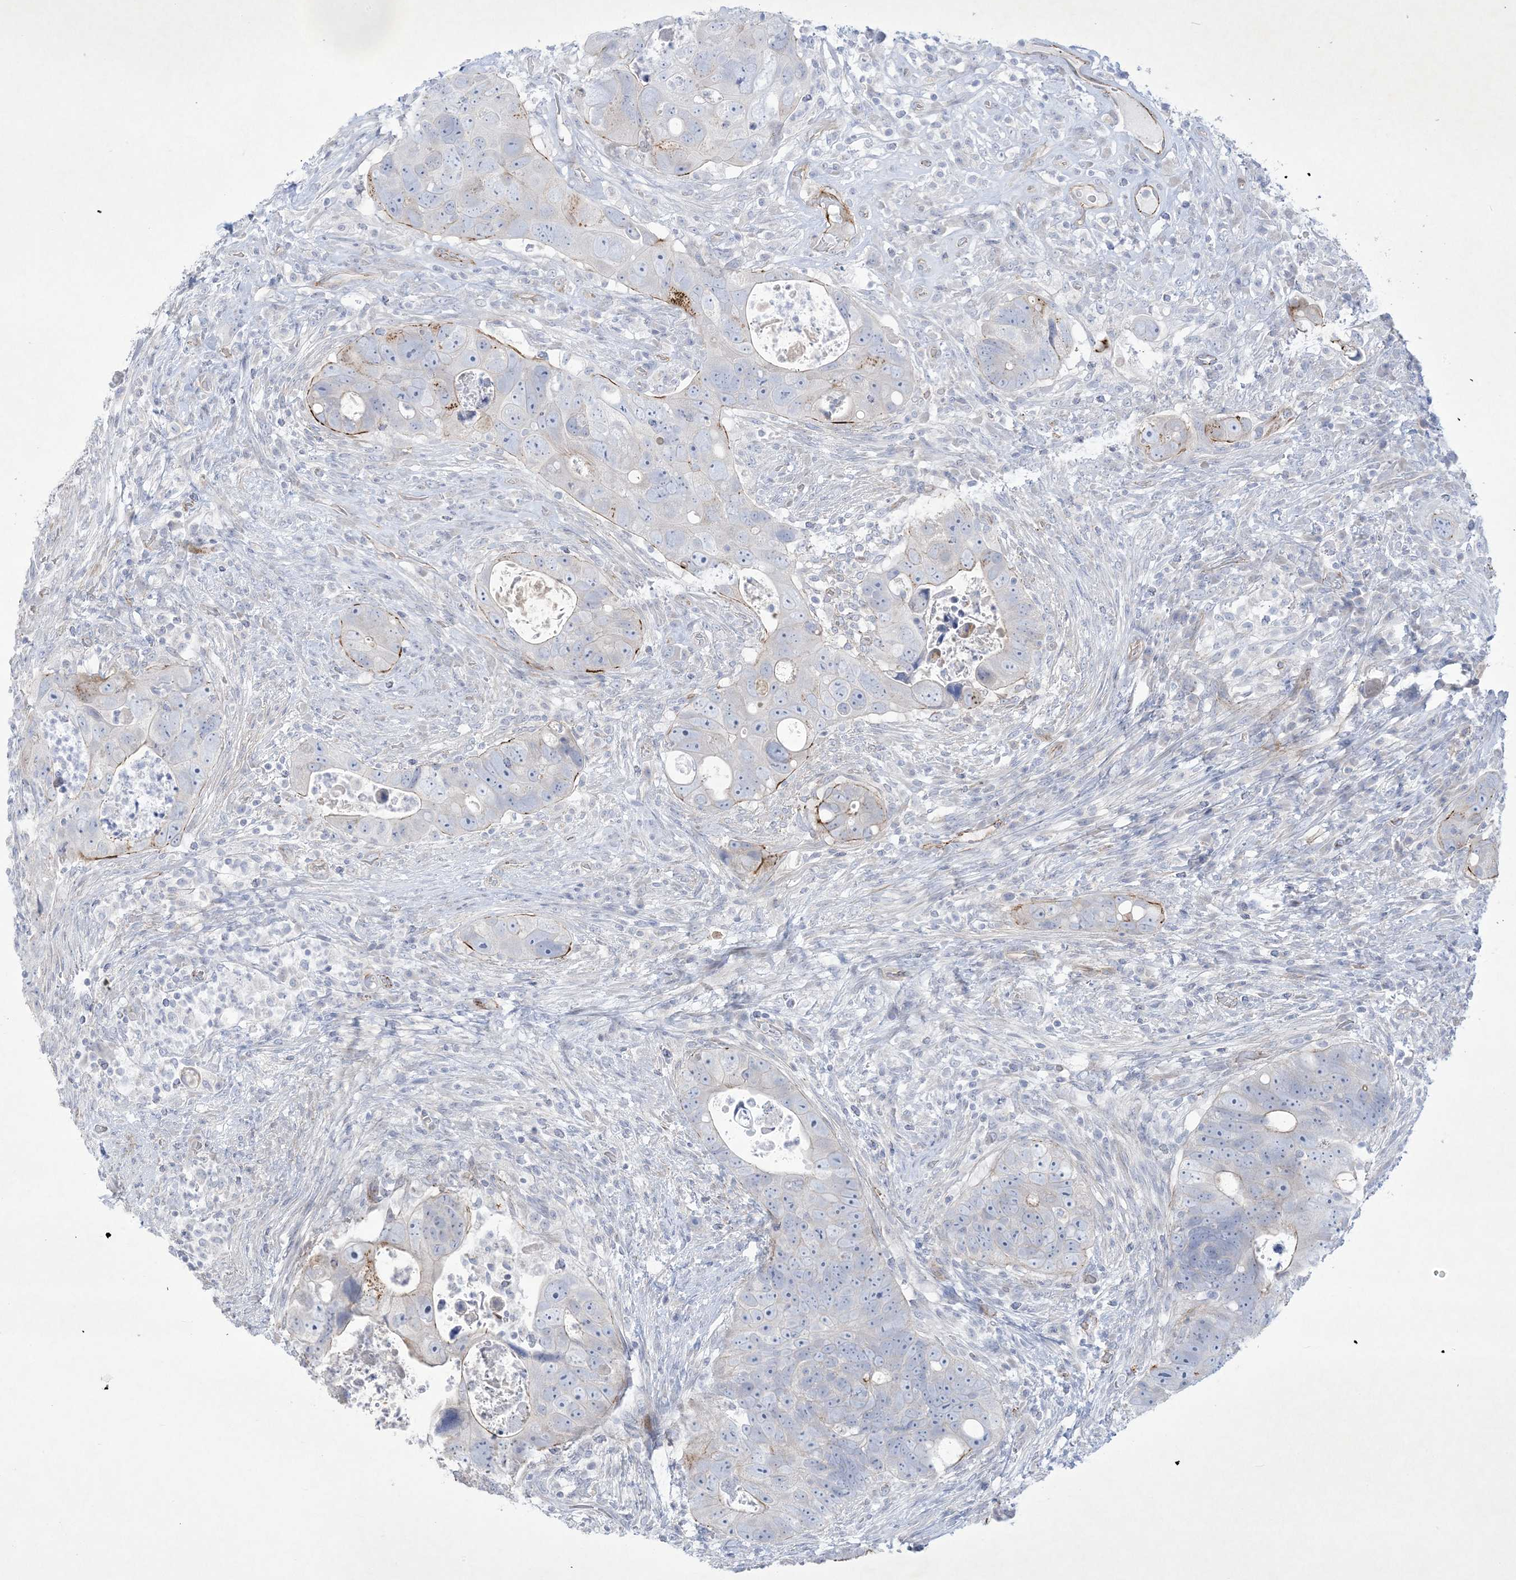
{"staining": {"intensity": "moderate", "quantity": "<25%", "location": "cytoplasmic/membranous"}, "tissue": "colorectal cancer", "cell_type": "Tumor cells", "image_type": "cancer", "snomed": [{"axis": "morphology", "description": "Adenocarcinoma, NOS"}, {"axis": "topography", "description": "Rectum"}], "caption": "This micrograph exhibits colorectal adenocarcinoma stained with immunohistochemistry to label a protein in brown. The cytoplasmic/membranous of tumor cells show moderate positivity for the protein. Nuclei are counter-stained blue.", "gene": "B3GNT7", "patient": {"sex": "male", "age": 59}}